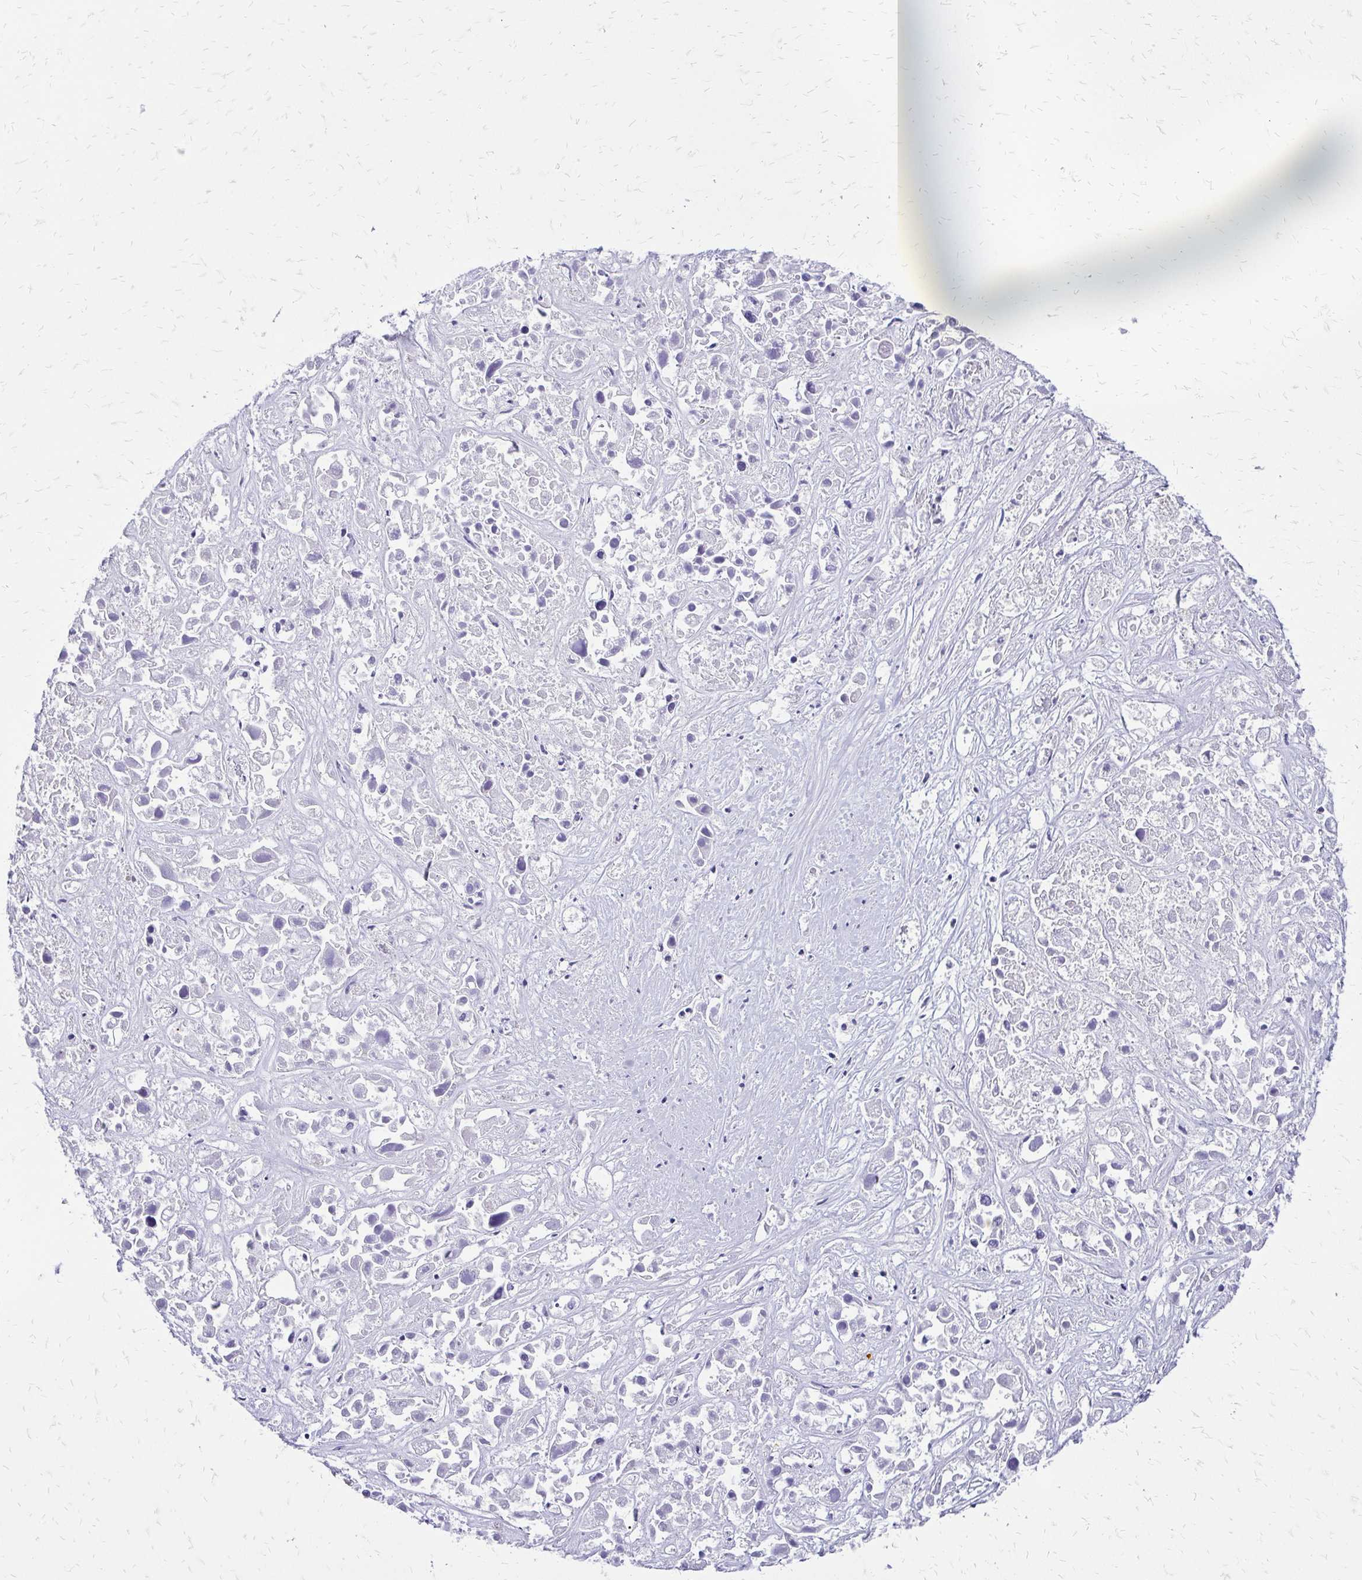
{"staining": {"intensity": "negative", "quantity": "none", "location": "none"}, "tissue": "liver cancer", "cell_type": "Tumor cells", "image_type": "cancer", "snomed": [{"axis": "morphology", "description": "Cholangiocarcinoma"}, {"axis": "topography", "description": "Liver"}], "caption": "A photomicrograph of liver cancer (cholangiocarcinoma) stained for a protein exhibits no brown staining in tumor cells.", "gene": "SLC32A1", "patient": {"sex": "male", "age": 81}}